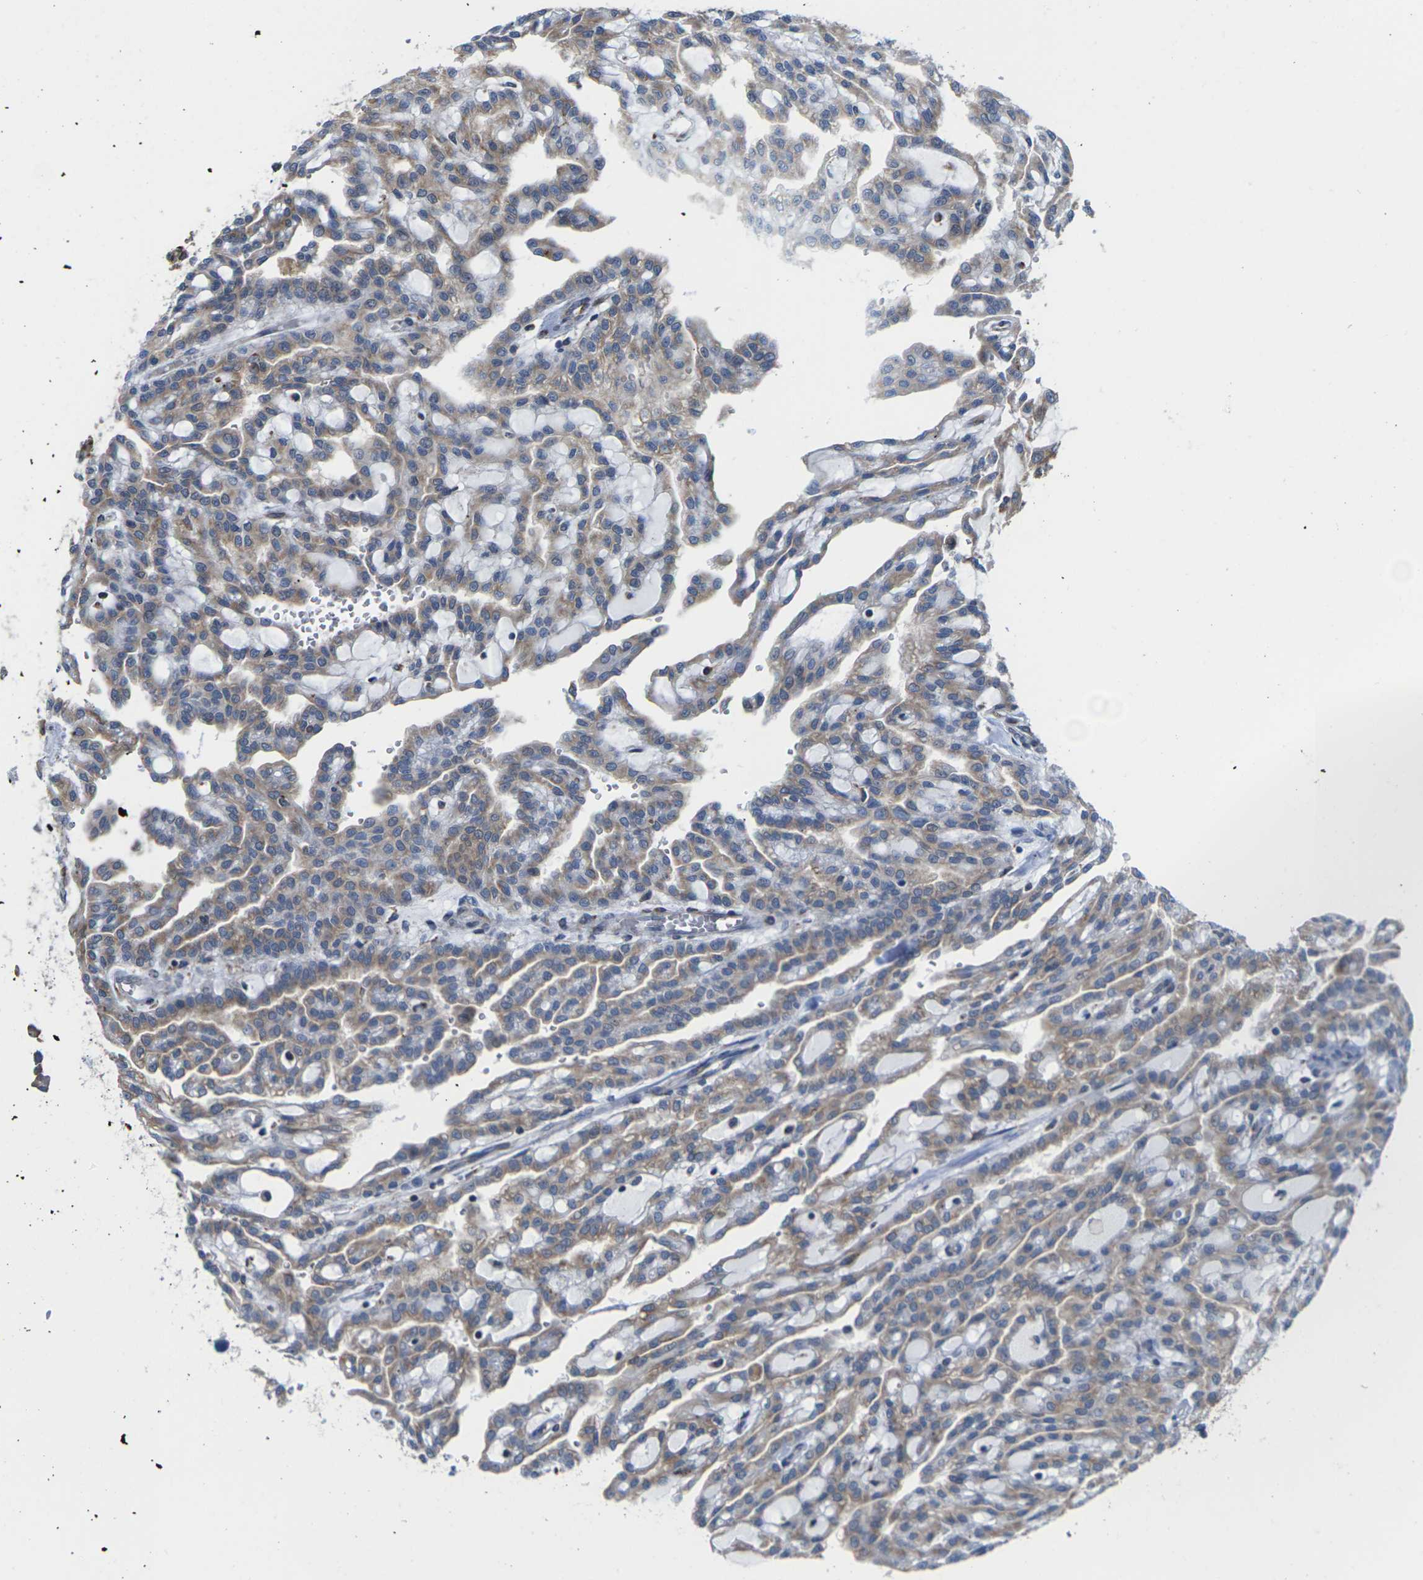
{"staining": {"intensity": "moderate", "quantity": ">75%", "location": "cytoplasmic/membranous"}, "tissue": "renal cancer", "cell_type": "Tumor cells", "image_type": "cancer", "snomed": [{"axis": "morphology", "description": "Adenocarcinoma, NOS"}, {"axis": "topography", "description": "Kidney"}], "caption": "Human renal cancer (adenocarcinoma) stained with a protein marker displays moderate staining in tumor cells.", "gene": "PDZK1IP1", "patient": {"sex": "male", "age": 63}}